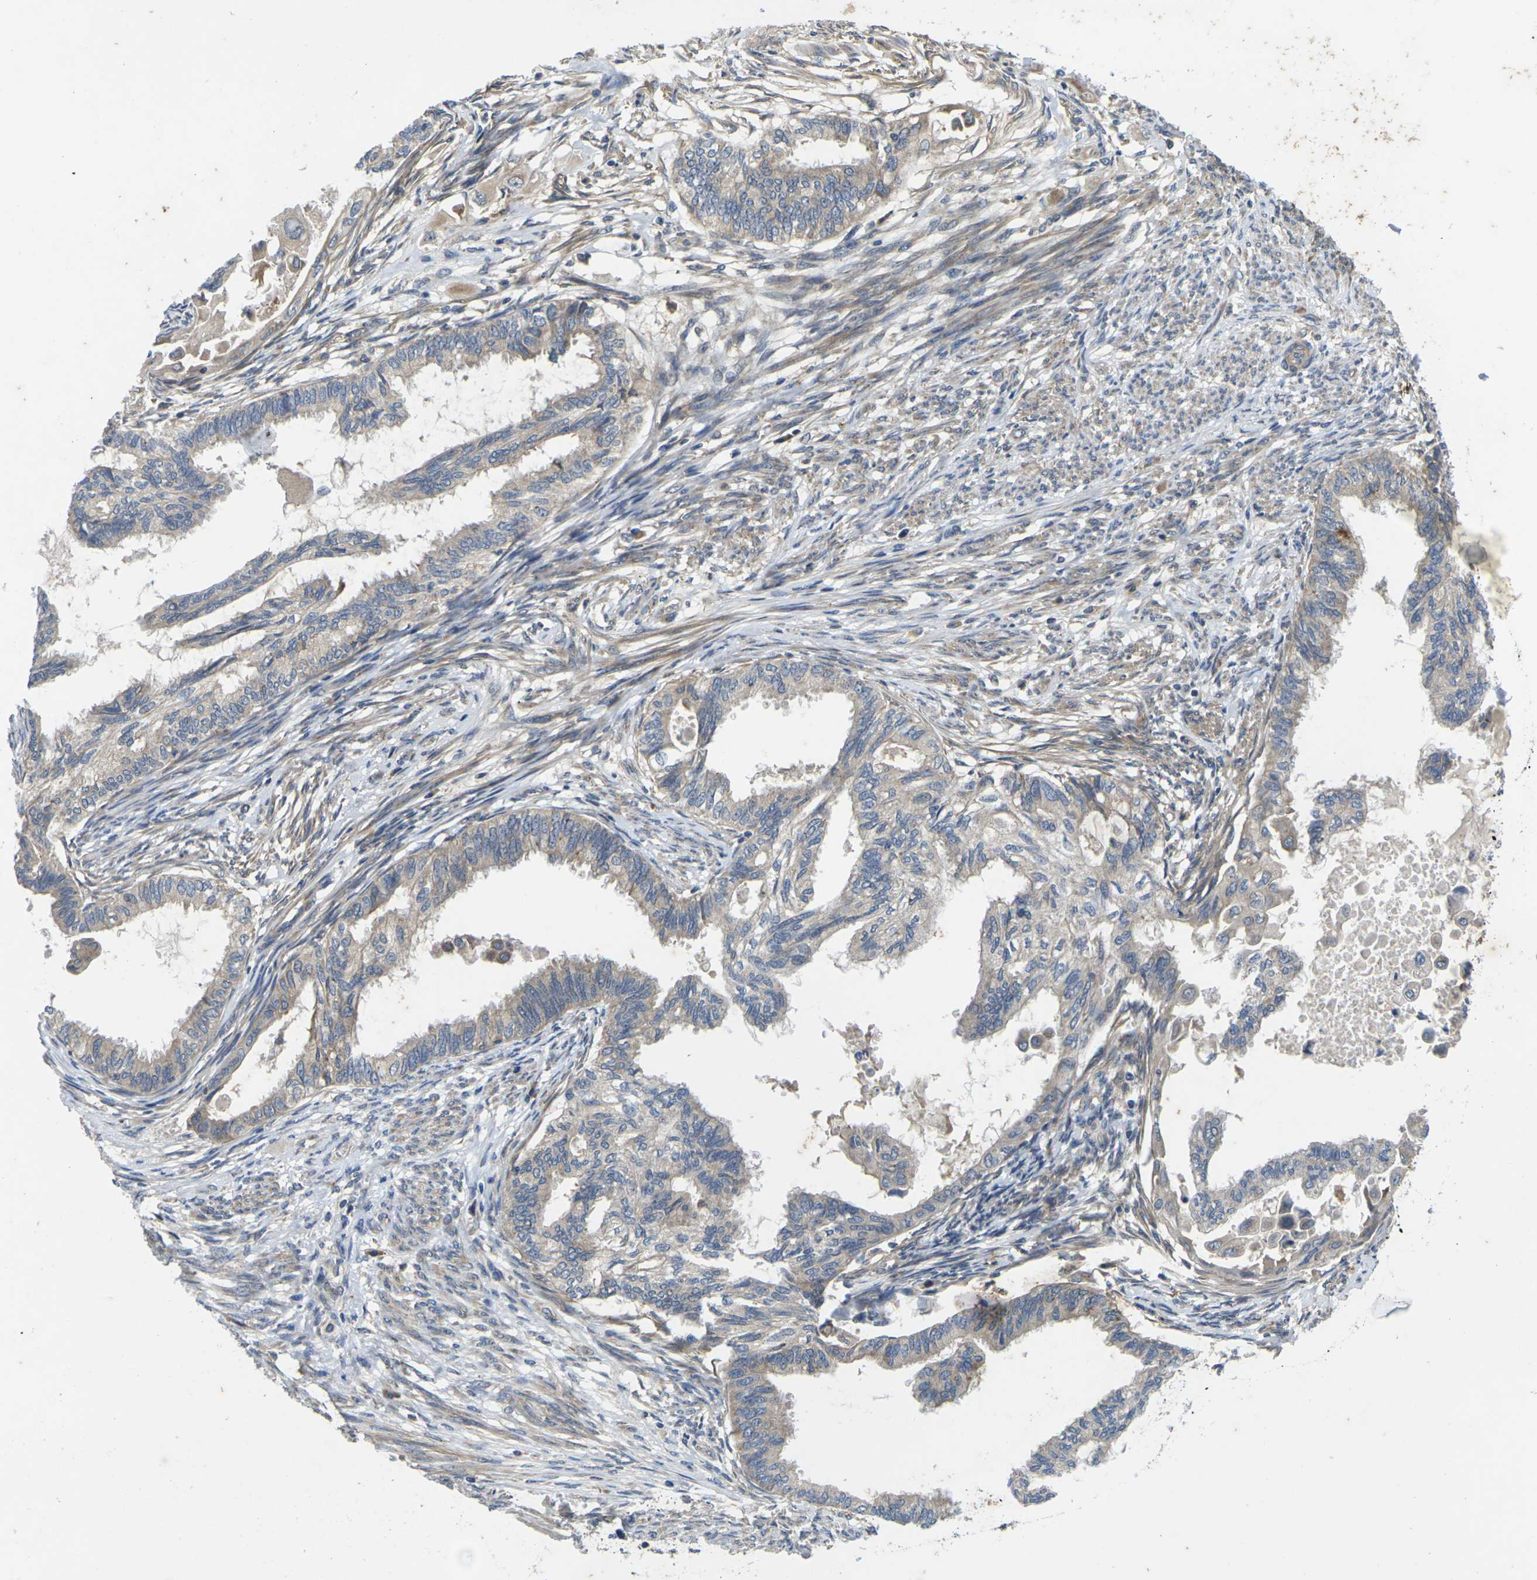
{"staining": {"intensity": "weak", "quantity": "<25%", "location": "cytoplasmic/membranous"}, "tissue": "cervical cancer", "cell_type": "Tumor cells", "image_type": "cancer", "snomed": [{"axis": "morphology", "description": "Normal tissue, NOS"}, {"axis": "morphology", "description": "Adenocarcinoma, NOS"}, {"axis": "topography", "description": "Cervix"}, {"axis": "topography", "description": "Endometrium"}], "caption": "There is no significant expression in tumor cells of cervical cancer (adenocarcinoma).", "gene": "KIF1B", "patient": {"sex": "female", "age": 86}}